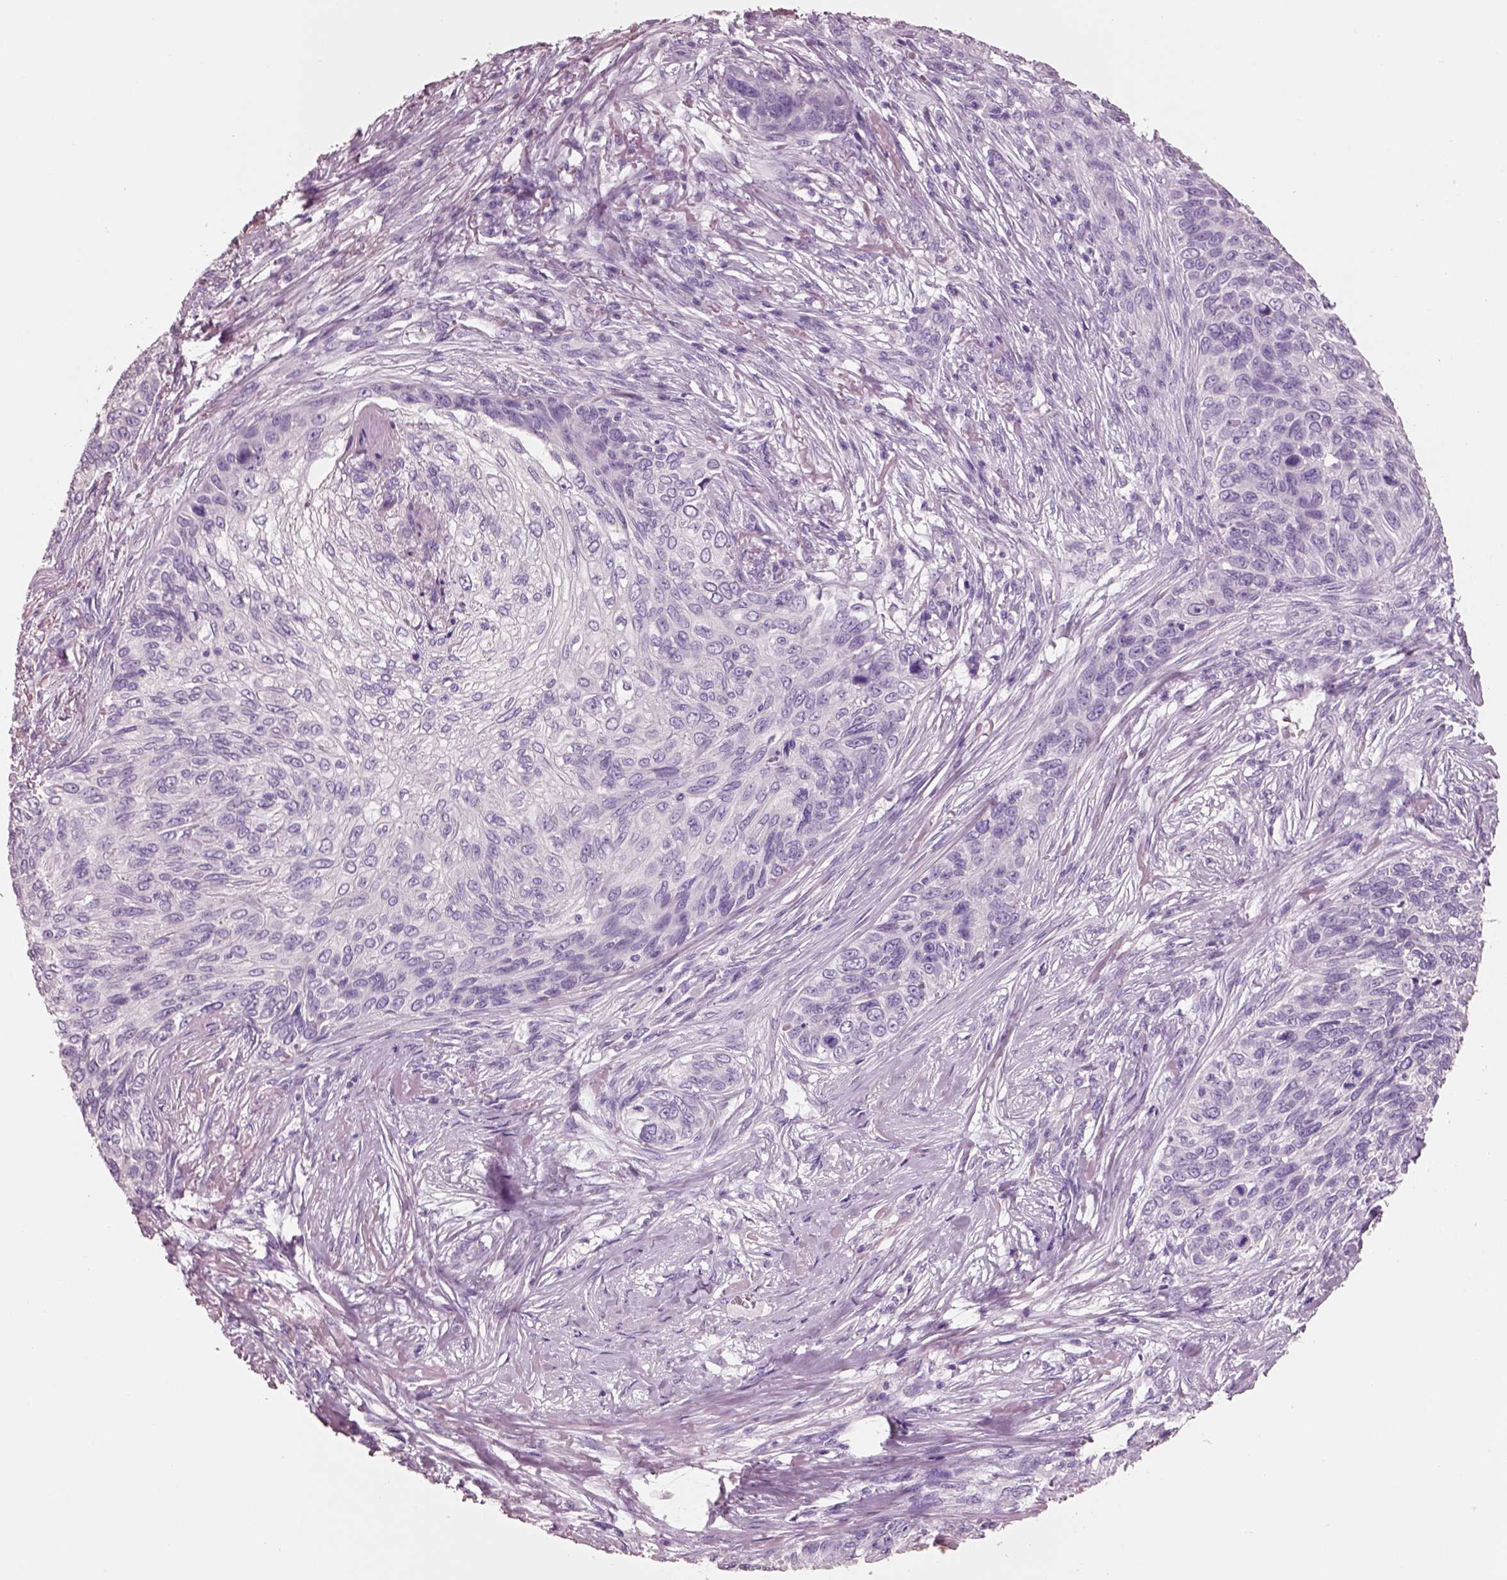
{"staining": {"intensity": "negative", "quantity": "none", "location": "none"}, "tissue": "skin cancer", "cell_type": "Tumor cells", "image_type": "cancer", "snomed": [{"axis": "morphology", "description": "Squamous cell carcinoma, NOS"}, {"axis": "topography", "description": "Skin"}], "caption": "Immunohistochemical staining of skin squamous cell carcinoma shows no significant expression in tumor cells. The staining was performed using DAB to visualize the protein expression in brown, while the nuclei were stained in blue with hematoxylin (Magnification: 20x).", "gene": "PNOC", "patient": {"sex": "male", "age": 92}}